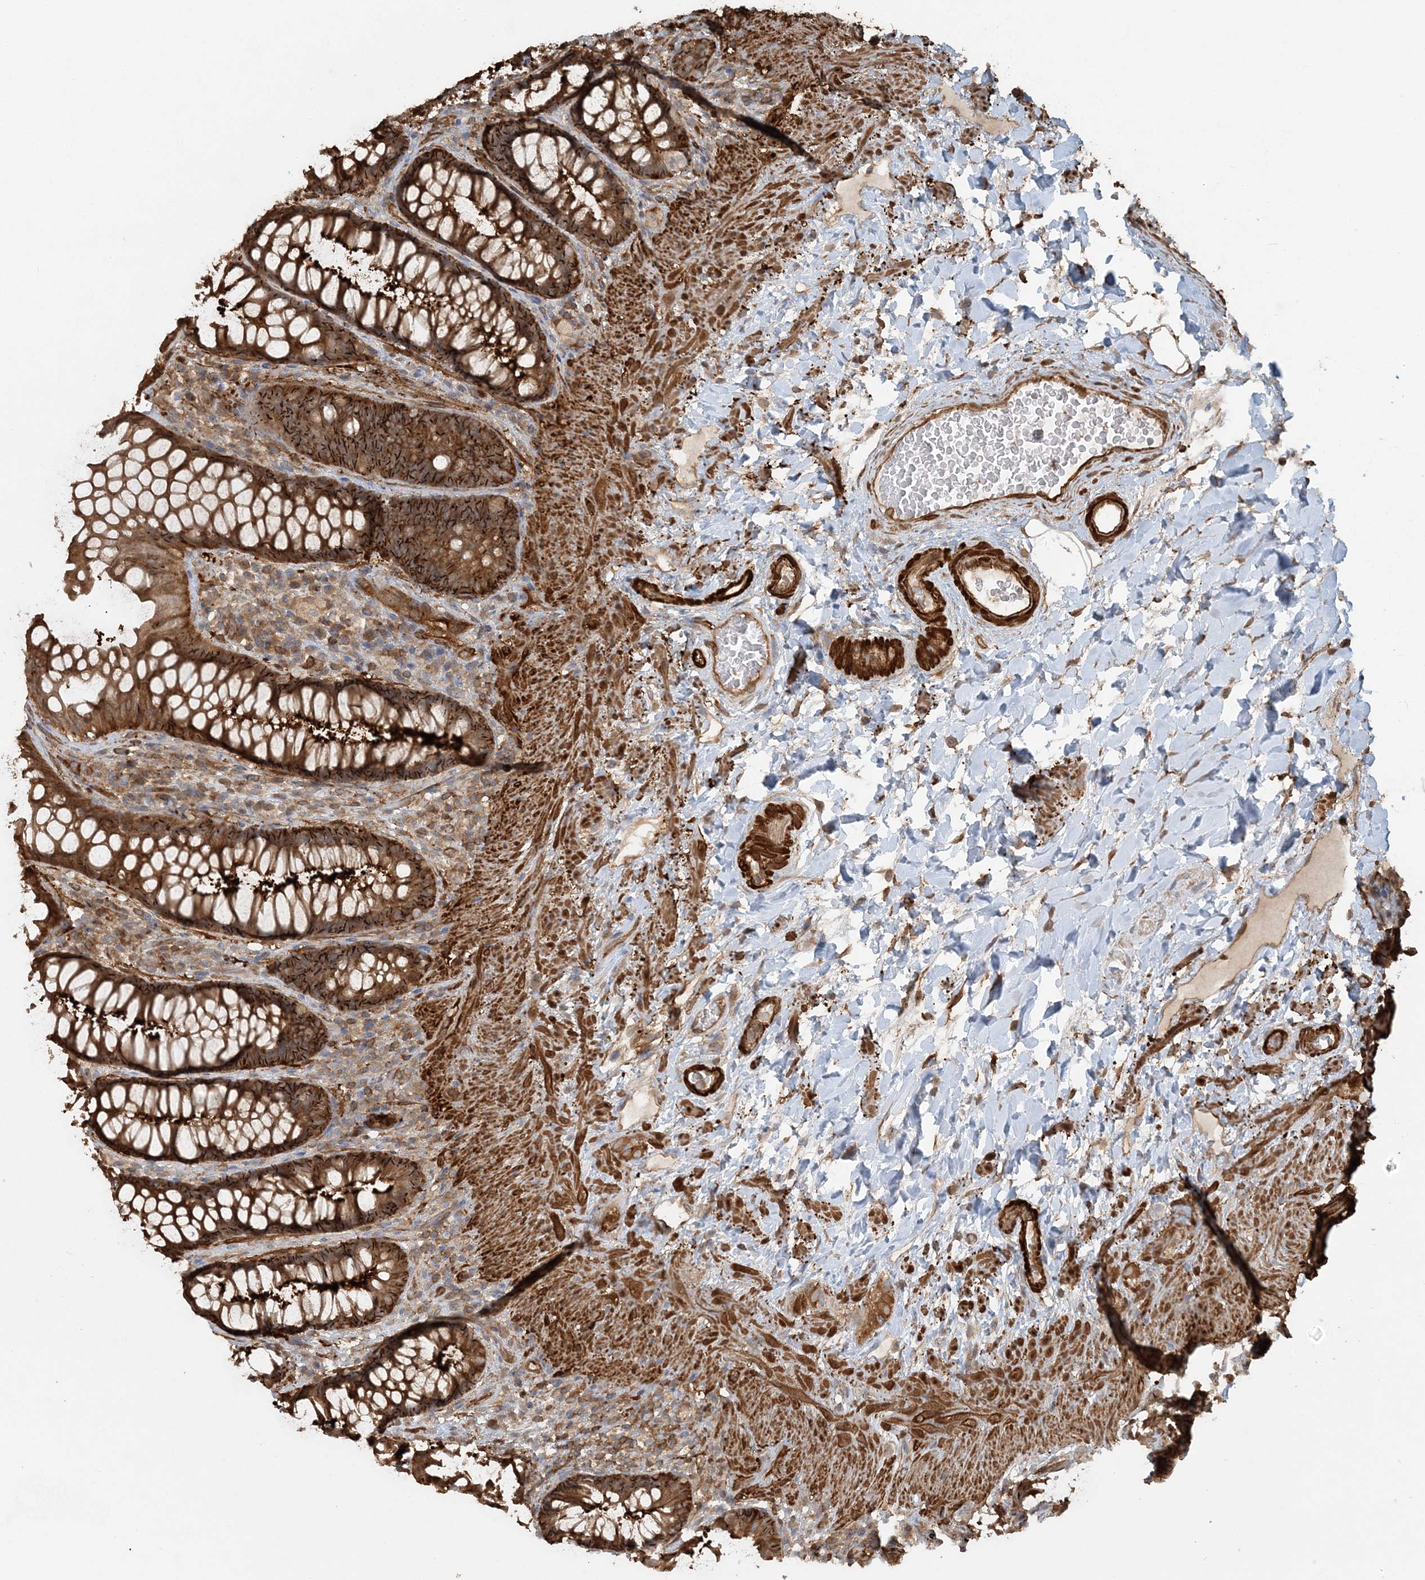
{"staining": {"intensity": "strong", "quantity": ">75%", "location": "cytoplasmic/membranous"}, "tissue": "rectum", "cell_type": "Glandular cells", "image_type": "normal", "snomed": [{"axis": "morphology", "description": "Normal tissue, NOS"}, {"axis": "topography", "description": "Rectum"}], "caption": "Strong cytoplasmic/membranous positivity is seen in approximately >75% of glandular cells in unremarkable rectum.", "gene": "DSTN", "patient": {"sex": "female", "age": 46}}